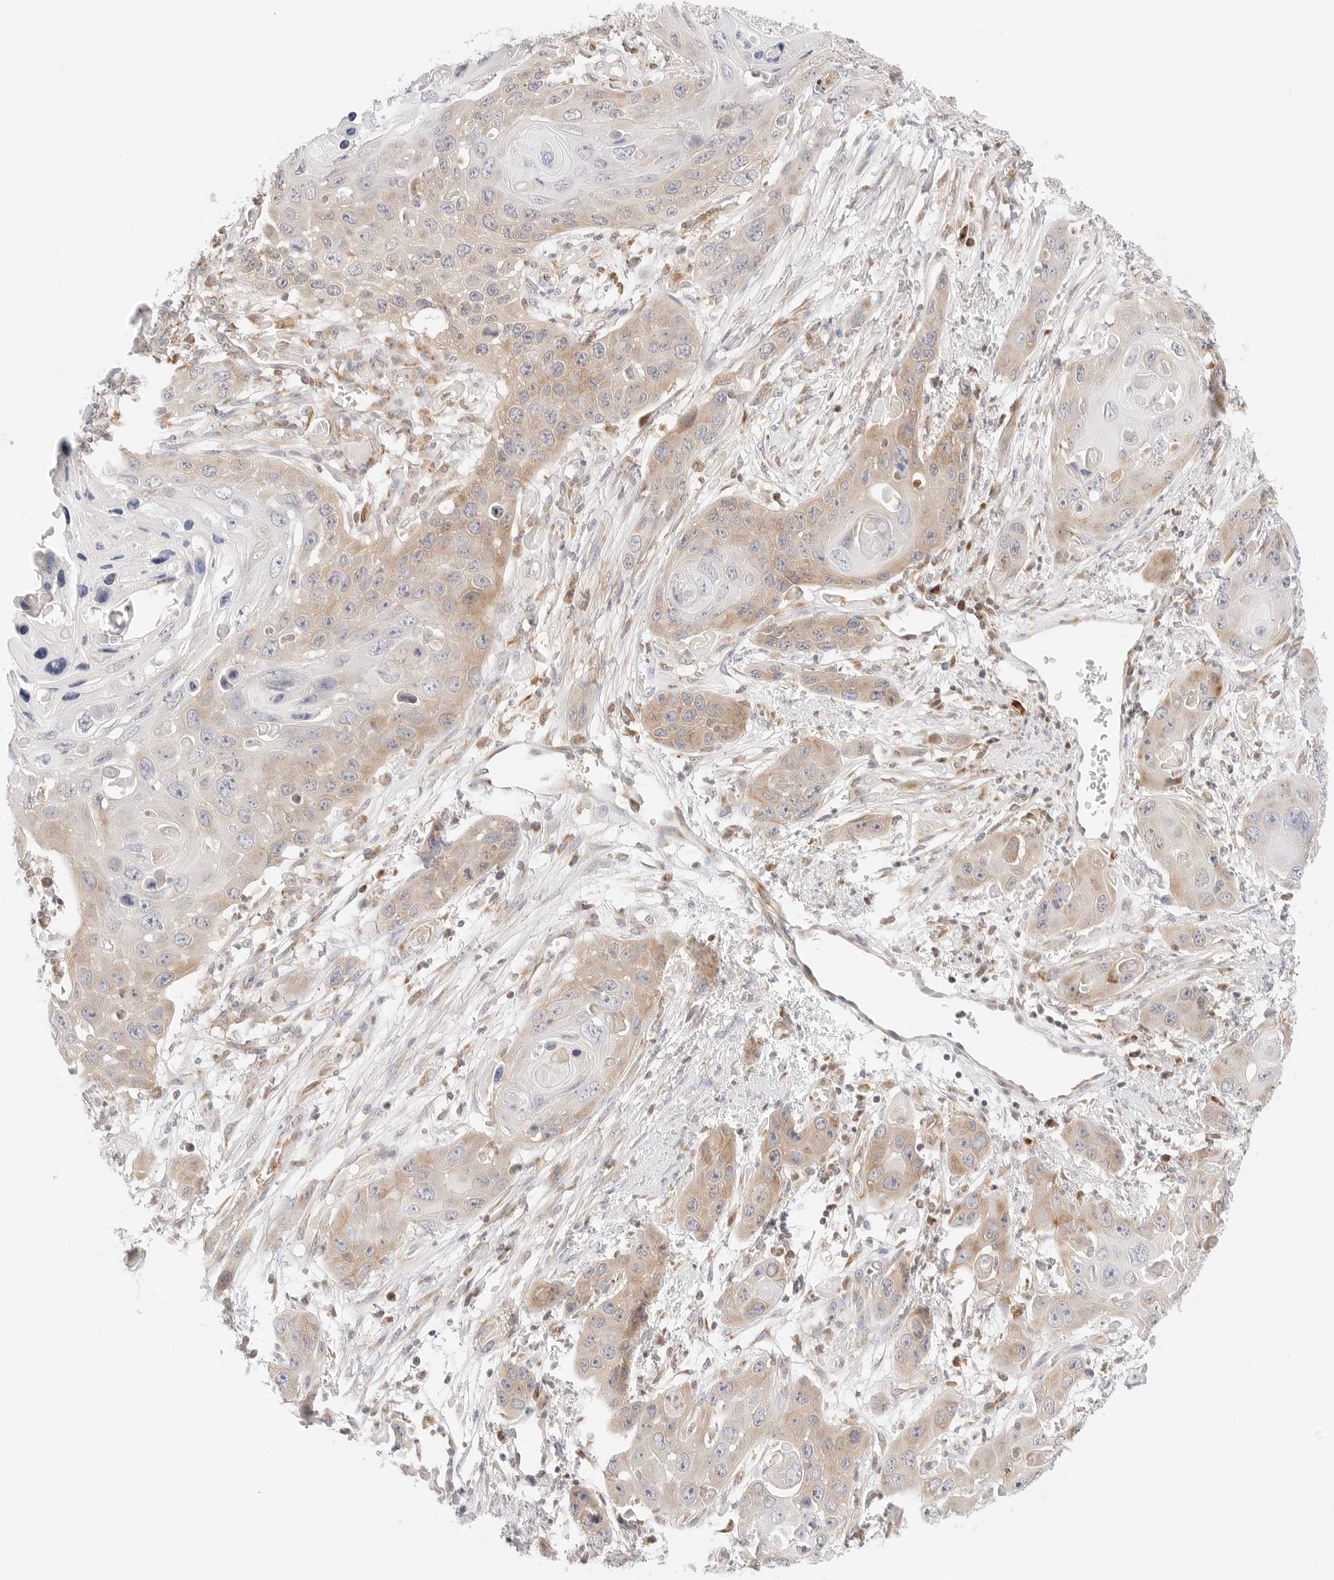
{"staining": {"intensity": "moderate", "quantity": "<25%", "location": "cytoplasmic/membranous"}, "tissue": "skin cancer", "cell_type": "Tumor cells", "image_type": "cancer", "snomed": [{"axis": "morphology", "description": "Squamous cell carcinoma, NOS"}, {"axis": "topography", "description": "Skin"}], "caption": "A micrograph of skin cancer stained for a protein displays moderate cytoplasmic/membranous brown staining in tumor cells.", "gene": "ERO1B", "patient": {"sex": "male", "age": 55}}